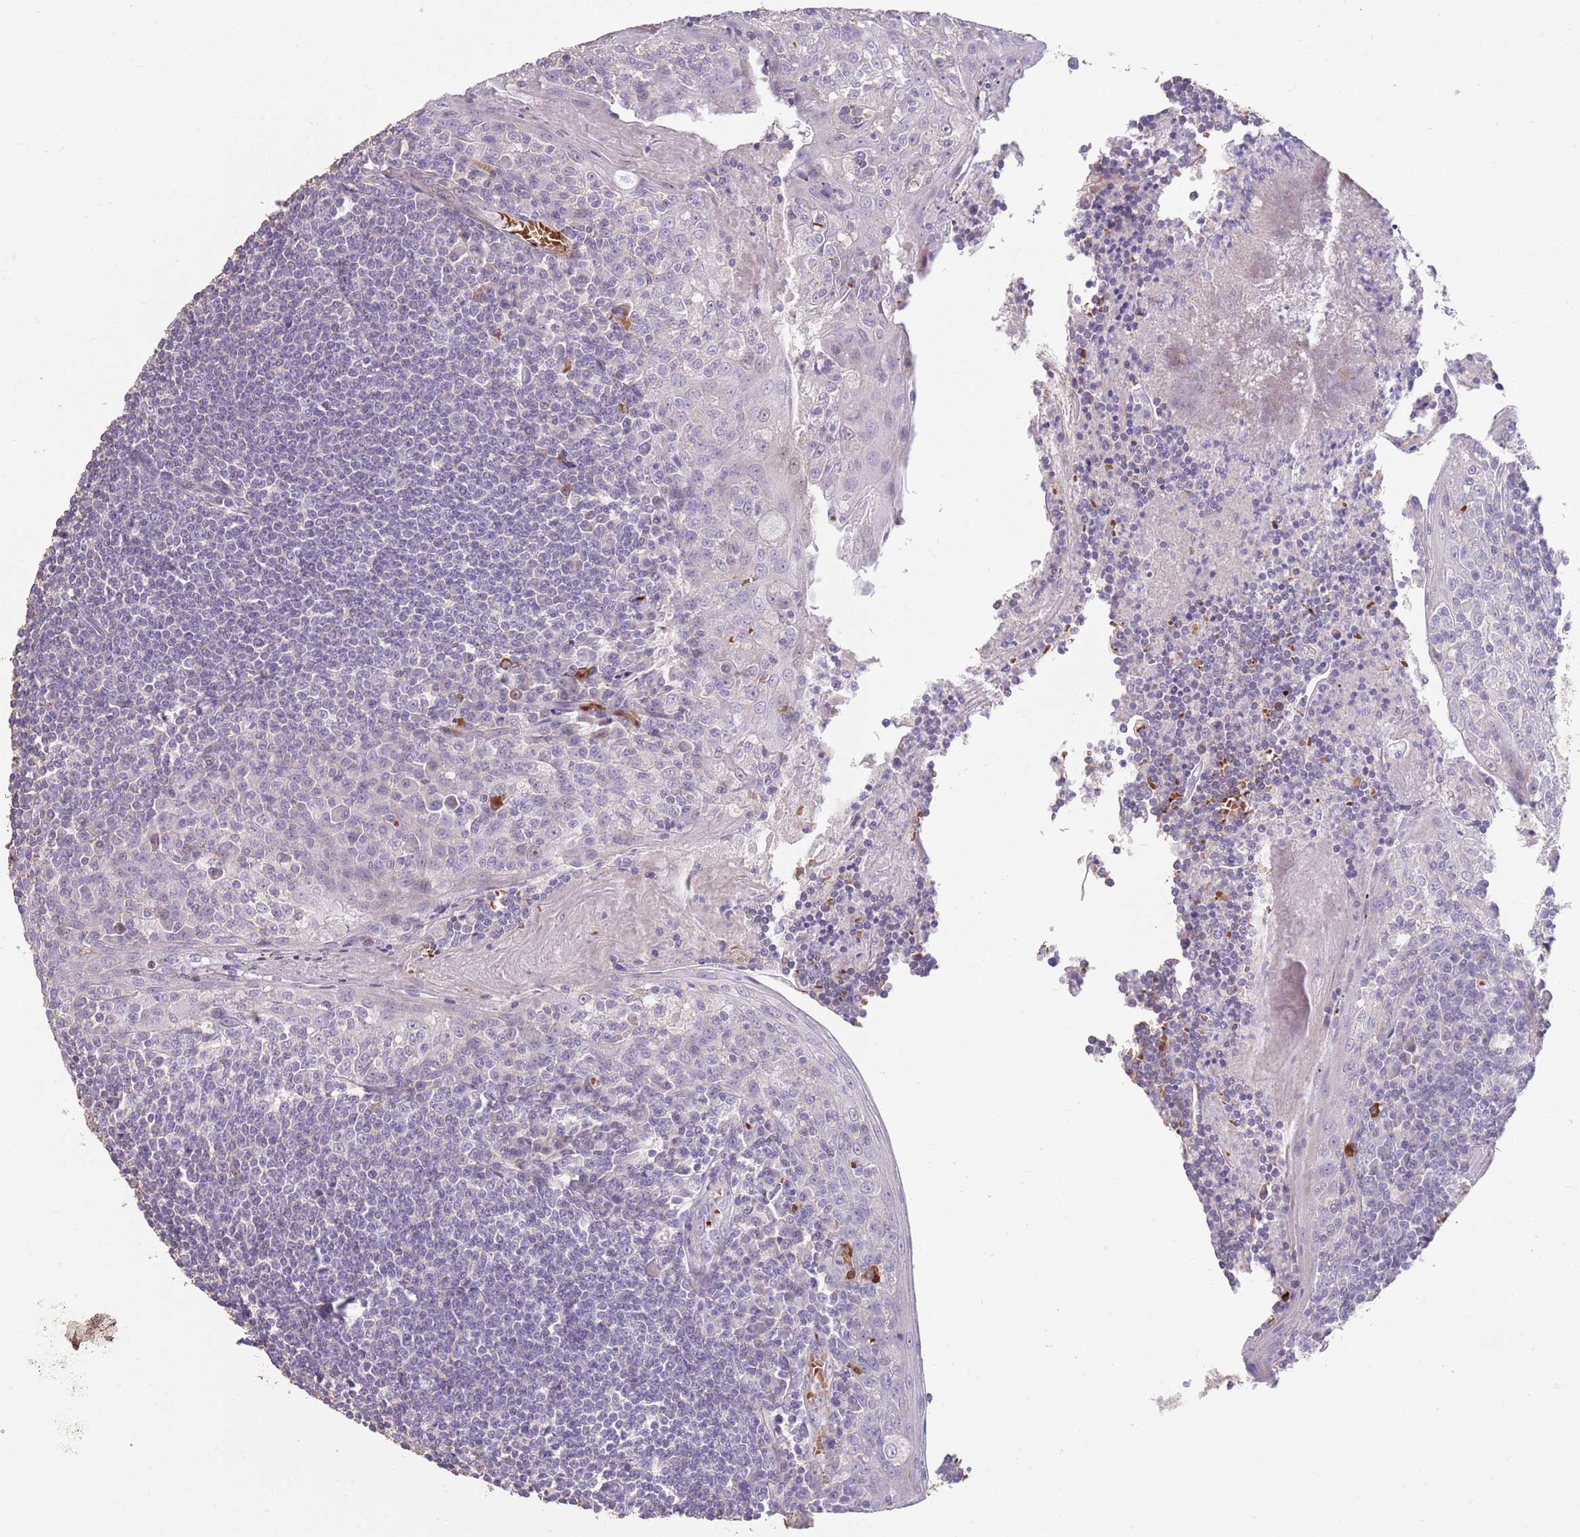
{"staining": {"intensity": "negative", "quantity": "none", "location": "none"}, "tissue": "tonsil", "cell_type": "Germinal center cells", "image_type": "normal", "snomed": [{"axis": "morphology", "description": "Normal tissue, NOS"}, {"axis": "topography", "description": "Tonsil"}], "caption": "DAB (3,3'-diaminobenzidine) immunohistochemical staining of normal human tonsil reveals no significant positivity in germinal center cells. Brightfield microscopy of IHC stained with DAB (brown) and hematoxylin (blue), captured at high magnification.", "gene": "ZNF14", "patient": {"sex": "male", "age": 27}}